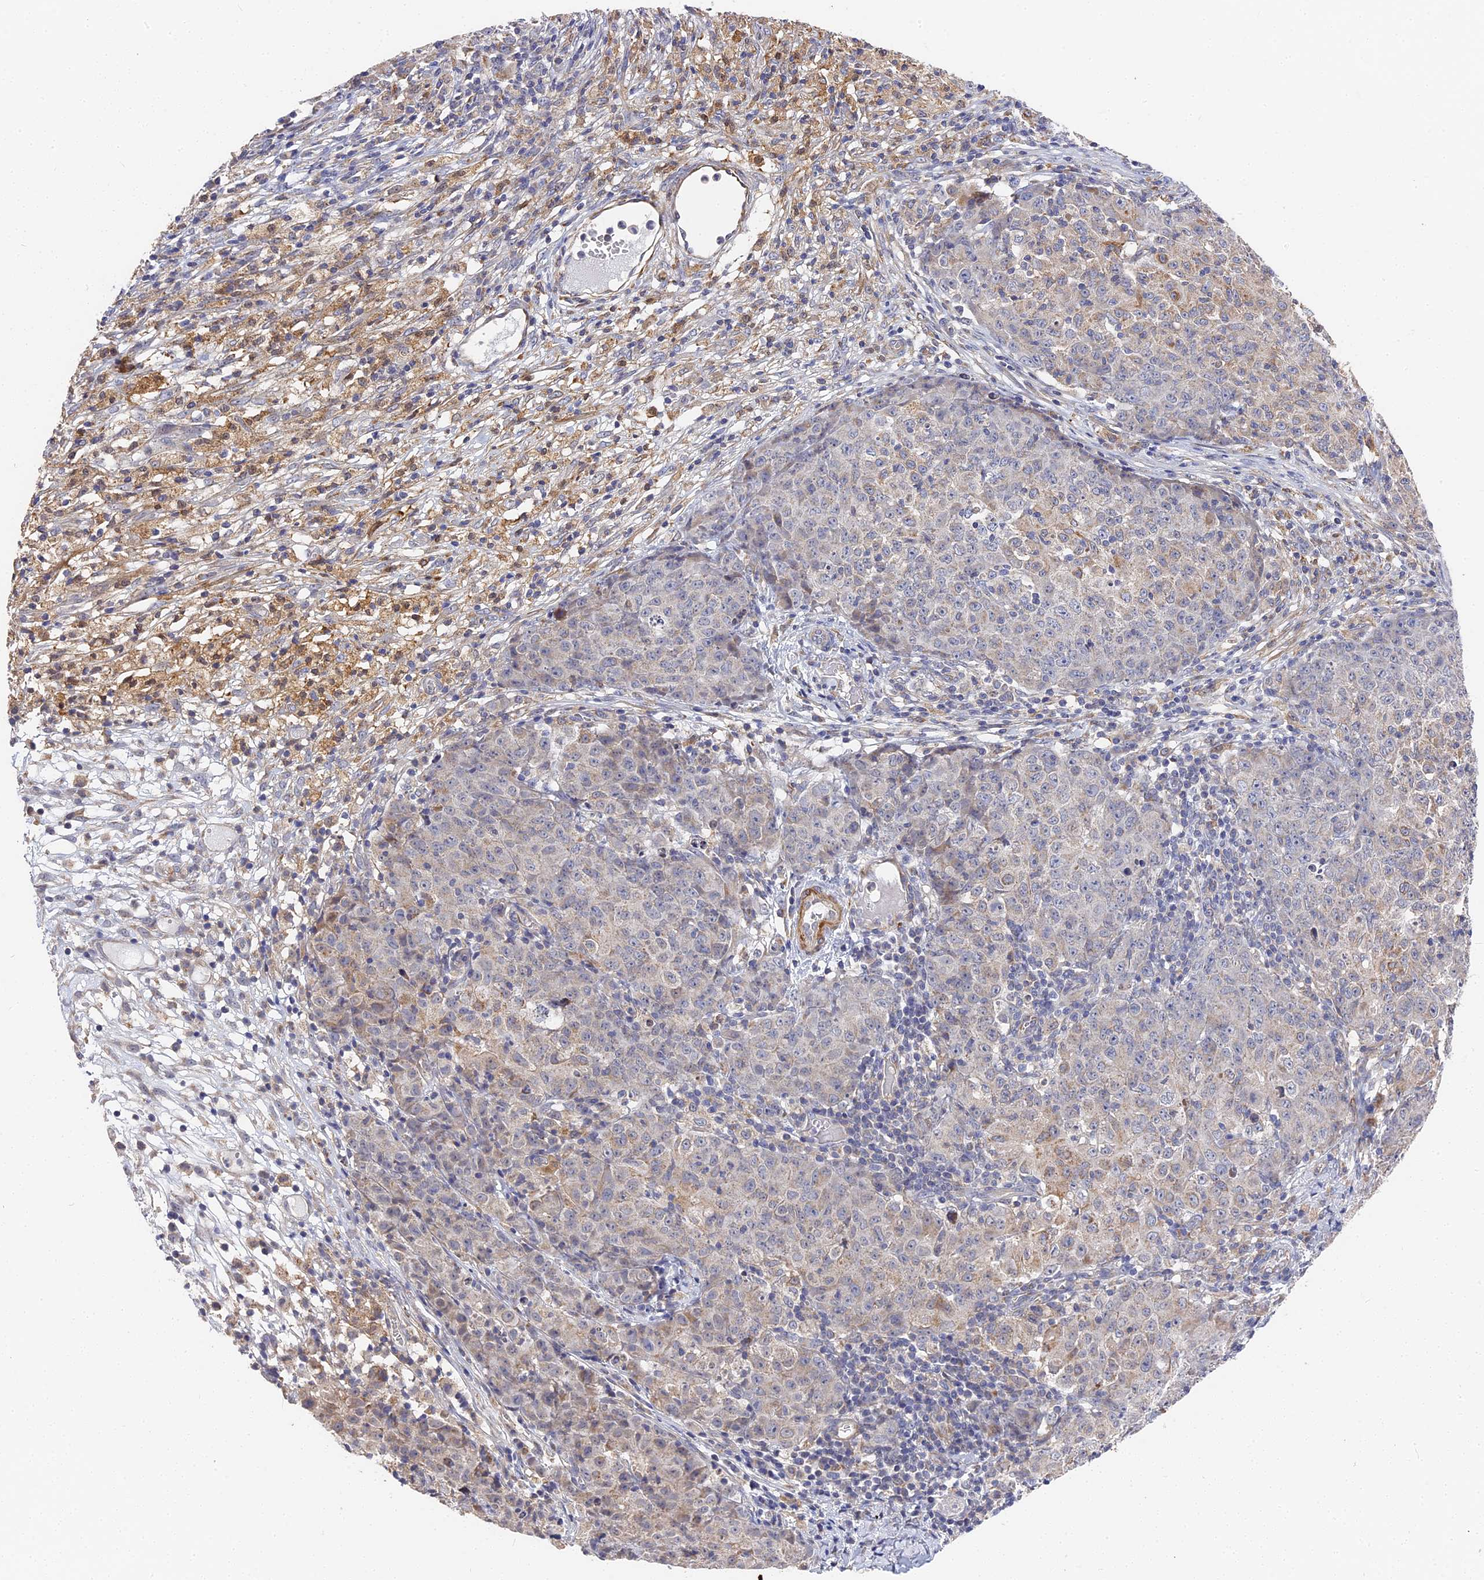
{"staining": {"intensity": "negative", "quantity": "none", "location": "none"}, "tissue": "ovarian cancer", "cell_type": "Tumor cells", "image_type": "cancer", "snomed": [{"axis": "morphology", "description": "Carcinoma, endometroid"}, {"axis": "topography", "description": "Ovary"}], "caption": "The photomicrograph reveals no staining of tumor cells in ovarian endometroid carcinoma. Nuclei are stained in blue.", "gene": "CCDC113", "patient": {"sex": "female", "age": 42}}